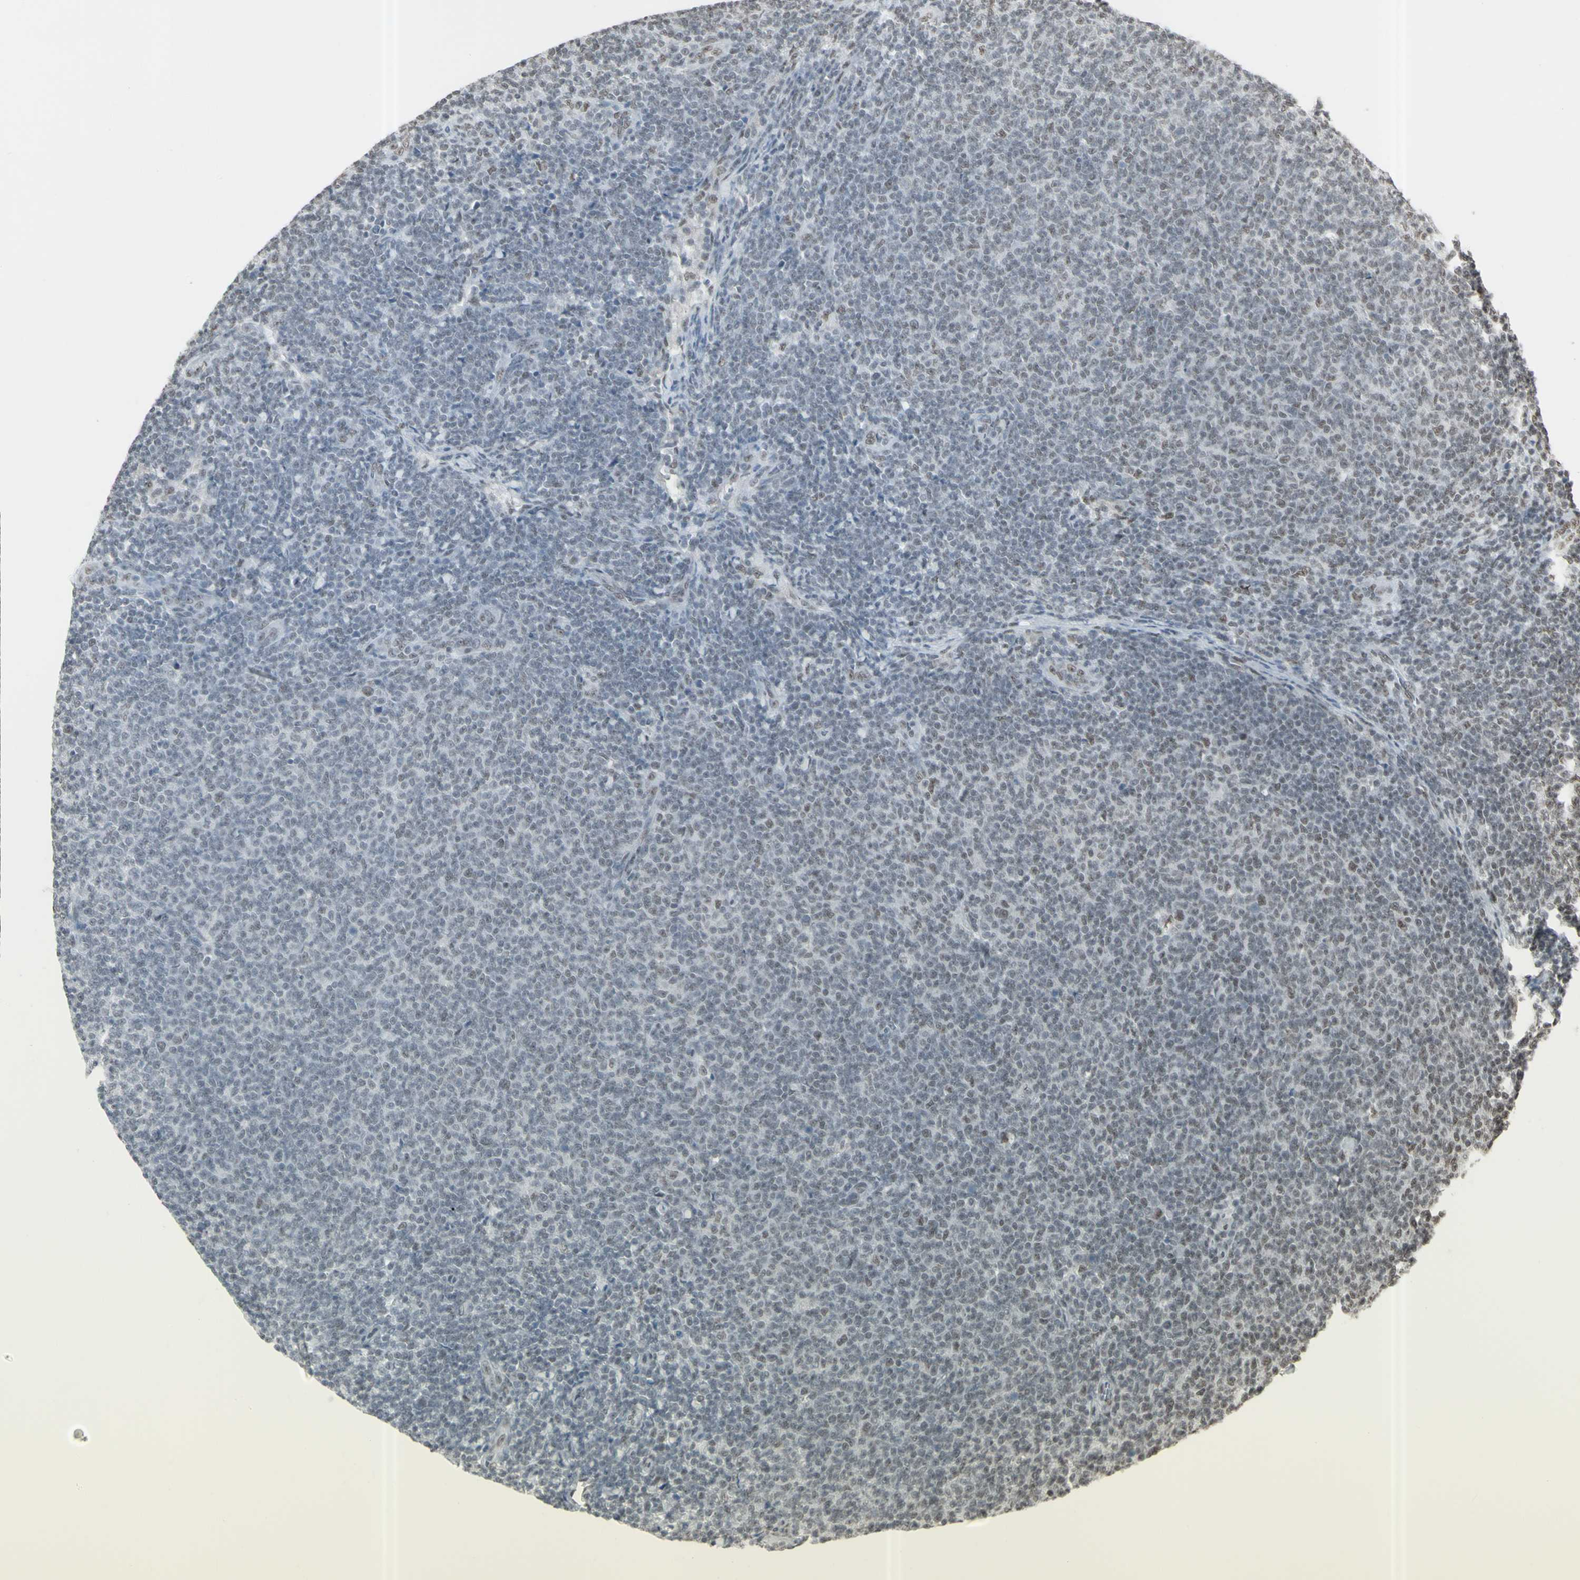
{"staining": {"intensity": "weak", "quantity": "<25%", "location": "nuclear"}, "tissue": "lymphoma", "cell_type": "Tumor cells", "image_type": "cancer", "snomed": [{"axis": "morphology", "description": "Malignant lymphoma, non-Hodgkin's type, Low grade"}, {"axis": "topography", "description": "Lymph node"}], "caption": "High power microscopy micrograph of an IHC photomicrograph of low-grade malignant lymphoma, non-Hodgkin's type, revealing no significant positivity in tumor cells. (DAB (3,3'-diaminobenzidine) IHC with hematoxylin counter stain).", "gene": "TRIM28", "patient": {"sex": "male", "age": 66}}